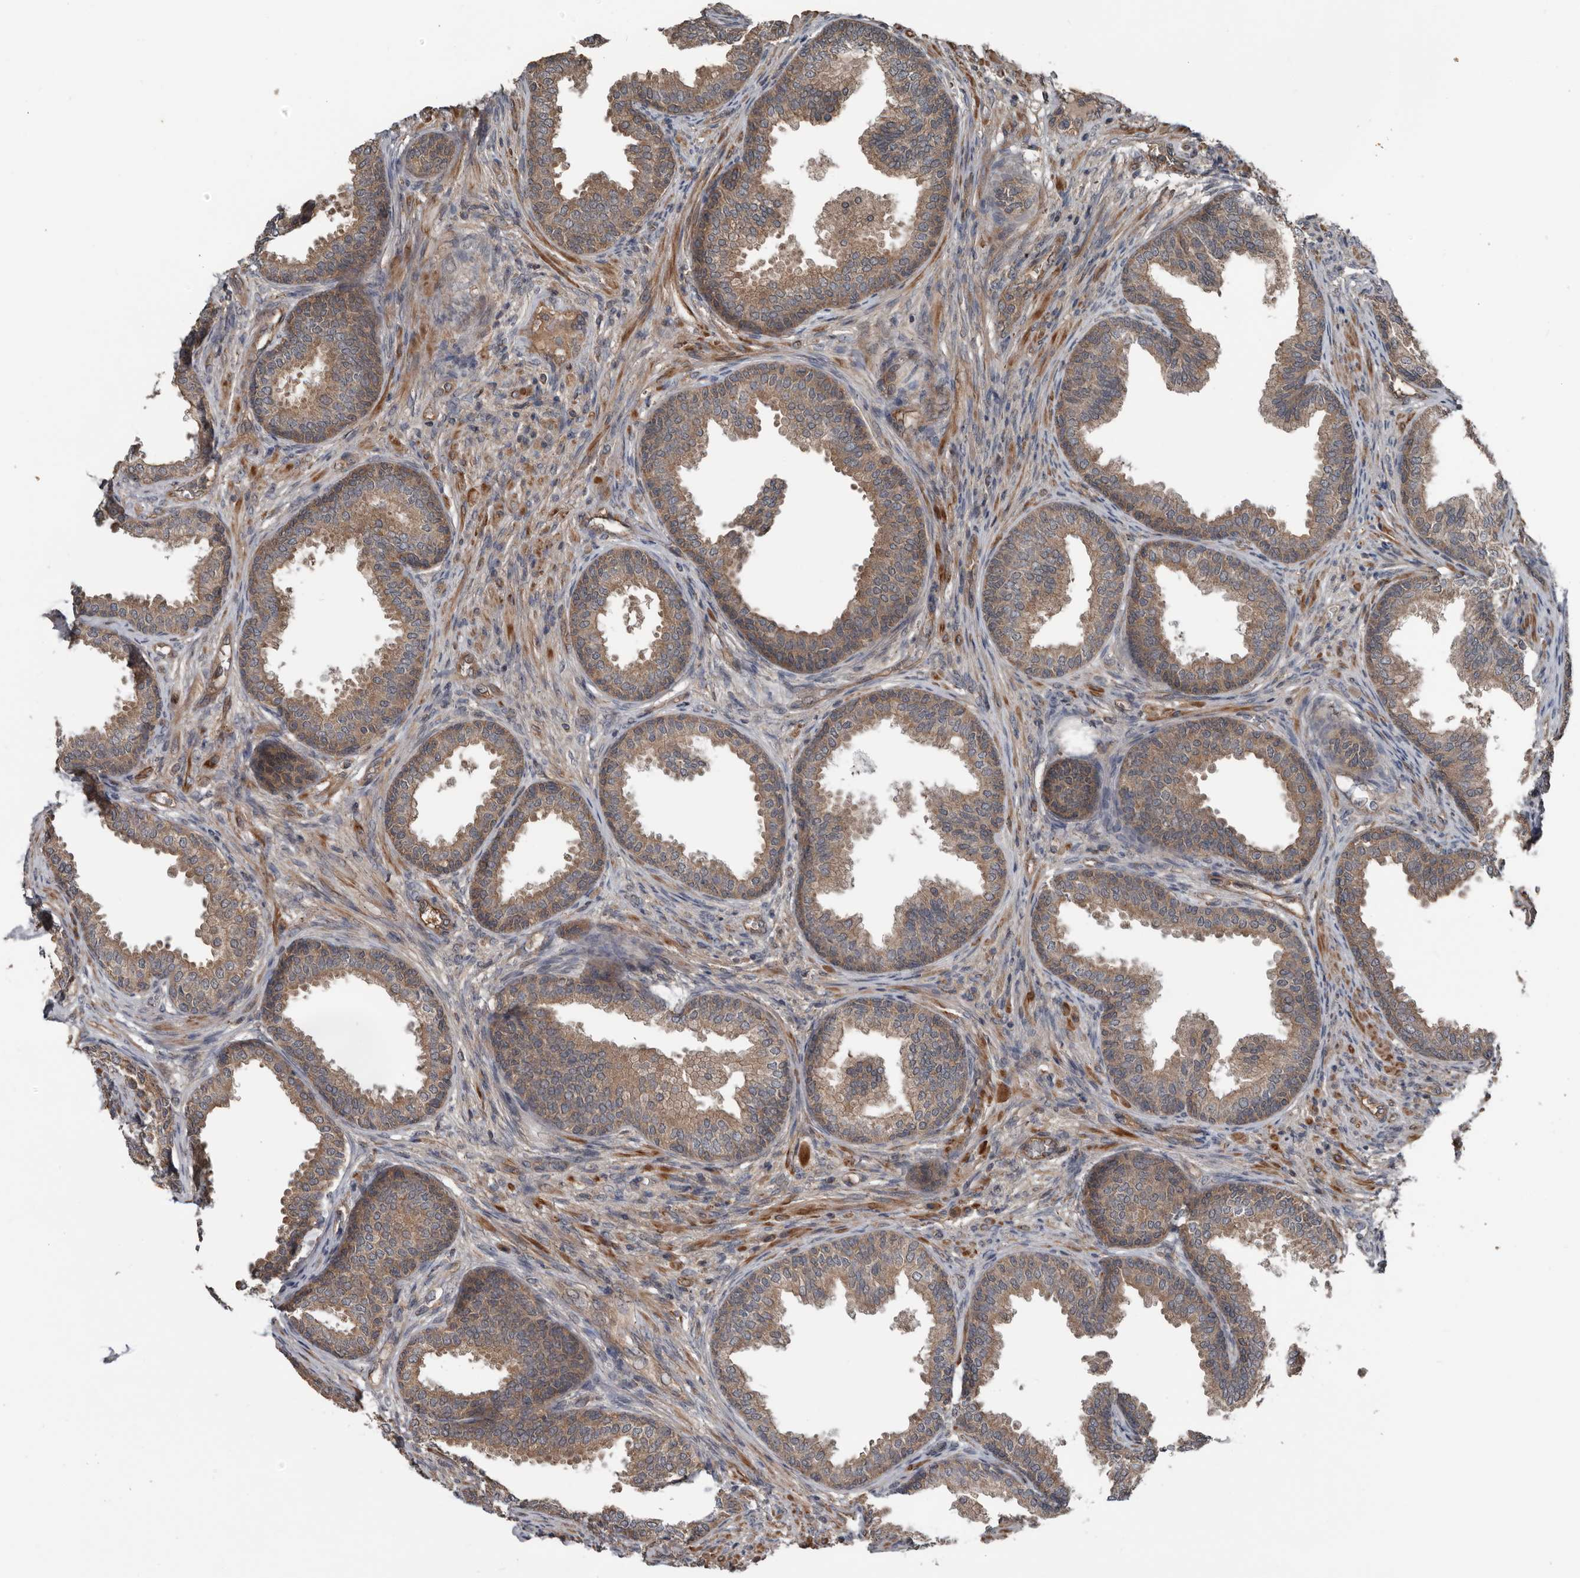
{"staining": {"intensity": "moderate", "quantity": "25%-75%", "location": "cytoplasmic/membranous"}, "tissue": "prostate", "cell_type": "Glandular cells", "image_type": "normal", "snomed": [{"axis": "morphology", "description": "Normal tissue, NOS"}, {"axis": "topography", "description": "Prostate"}], "caption": "Immunohistochemical staining of unremarkable prostate demonstrates medium levels of moderate cytoplasmic/membranous expression in about 25%-75% of glandular cells.", "gene": "DNAJB4", "patient": {"sex": "male", "age": 76}}